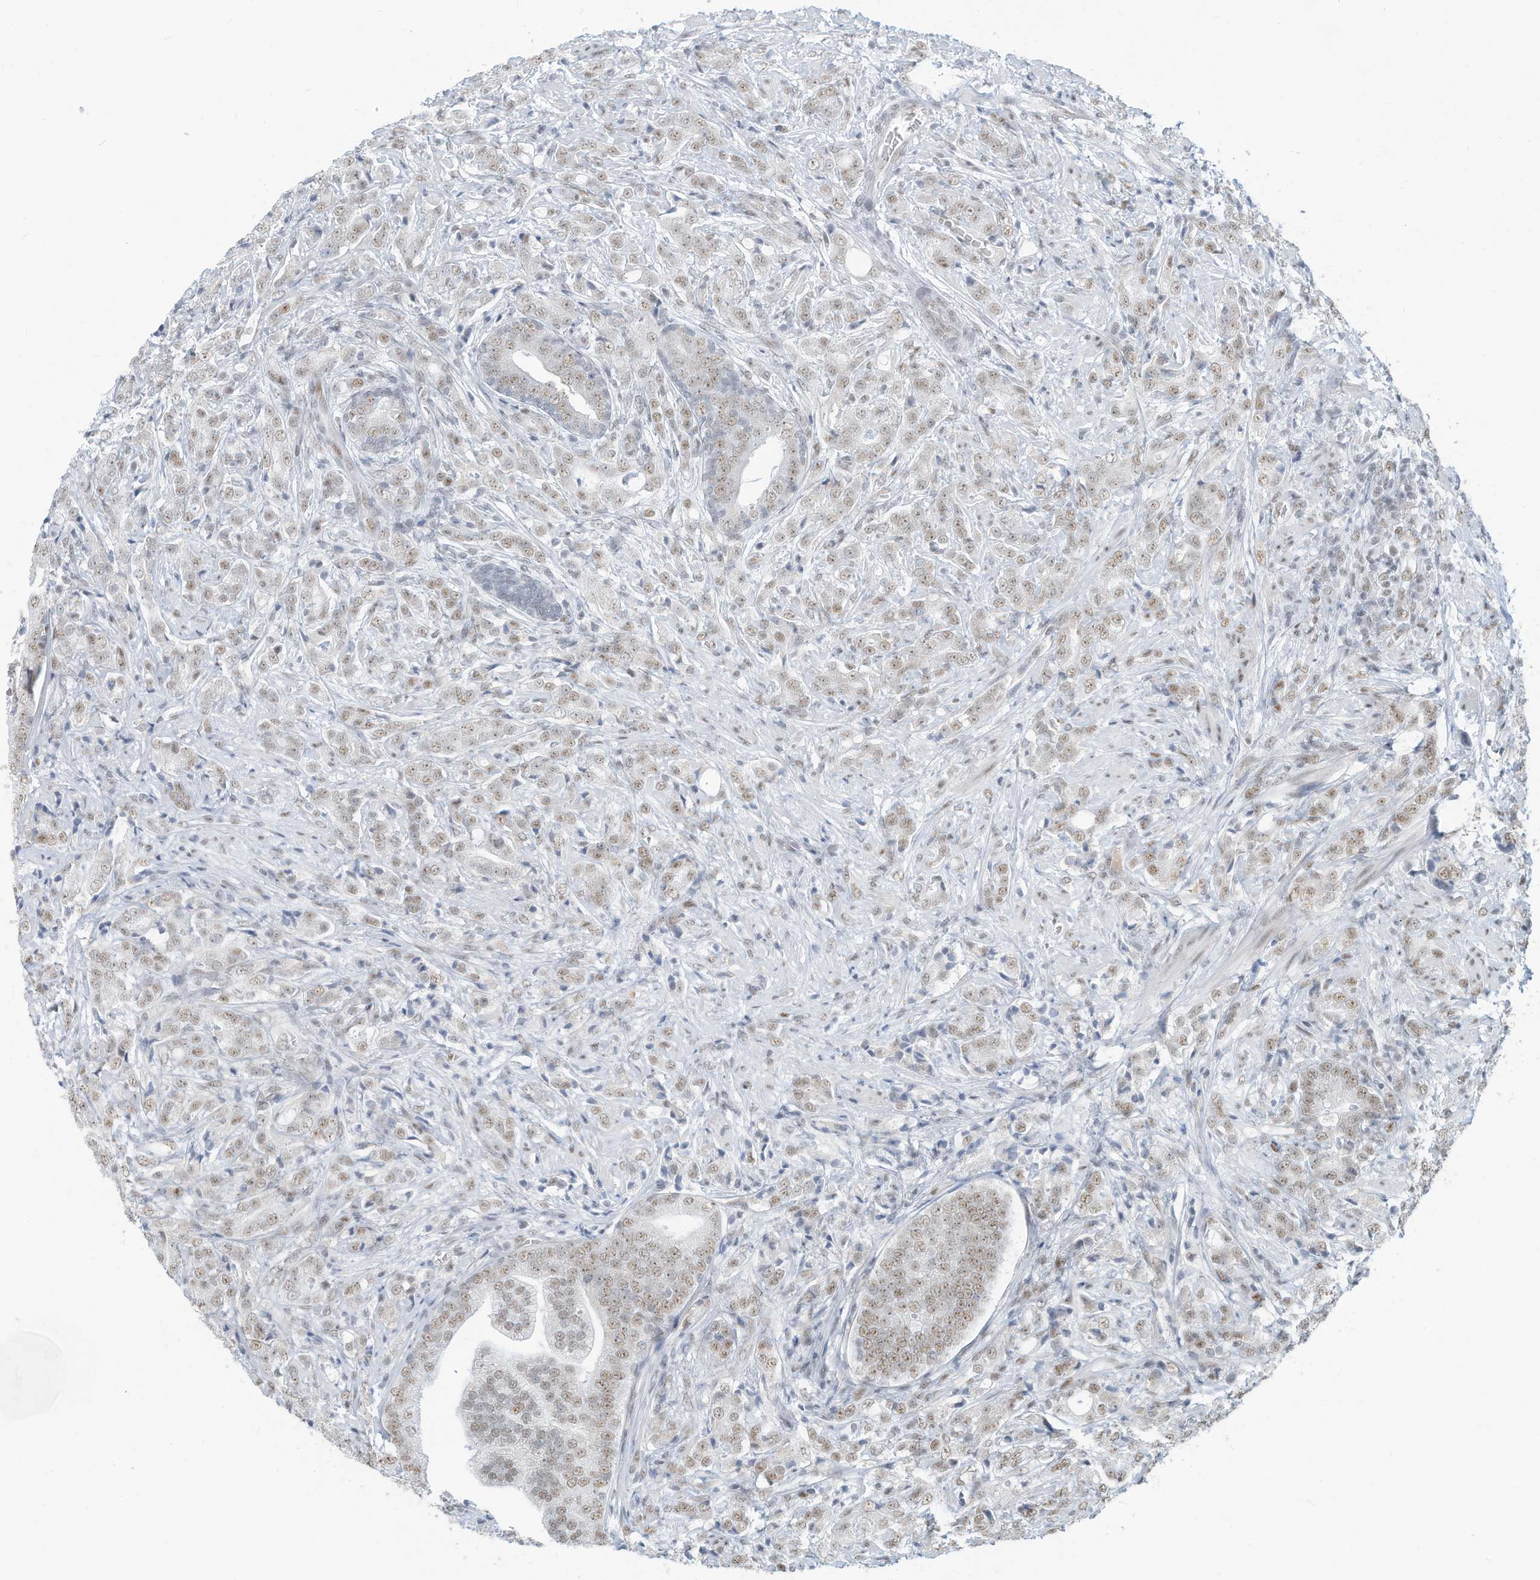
{"staining": {"intensity": "weak", "quantity": ">75%", "location": "nuclear"}, "tissue": "prostate cancer", "cell_type": "Tumor cells", "image_type": "cancer", "snomed": [{"axis": "morphology", "description": "Adenocarcinoma, High grade"}, {"axis": "topography", "description": "Prostate"}], "caption": "Protein staining shows weak nuclear staining in about >75% of tumor cells in high-grade adenocarcinoma (prostate). (DAB (3,3'-diaminobenzidine) IHC, brown staining for protein, blue staining for nuclei).", "gene": "SARNP", "patient": {"sex": "male", "age": 57}}